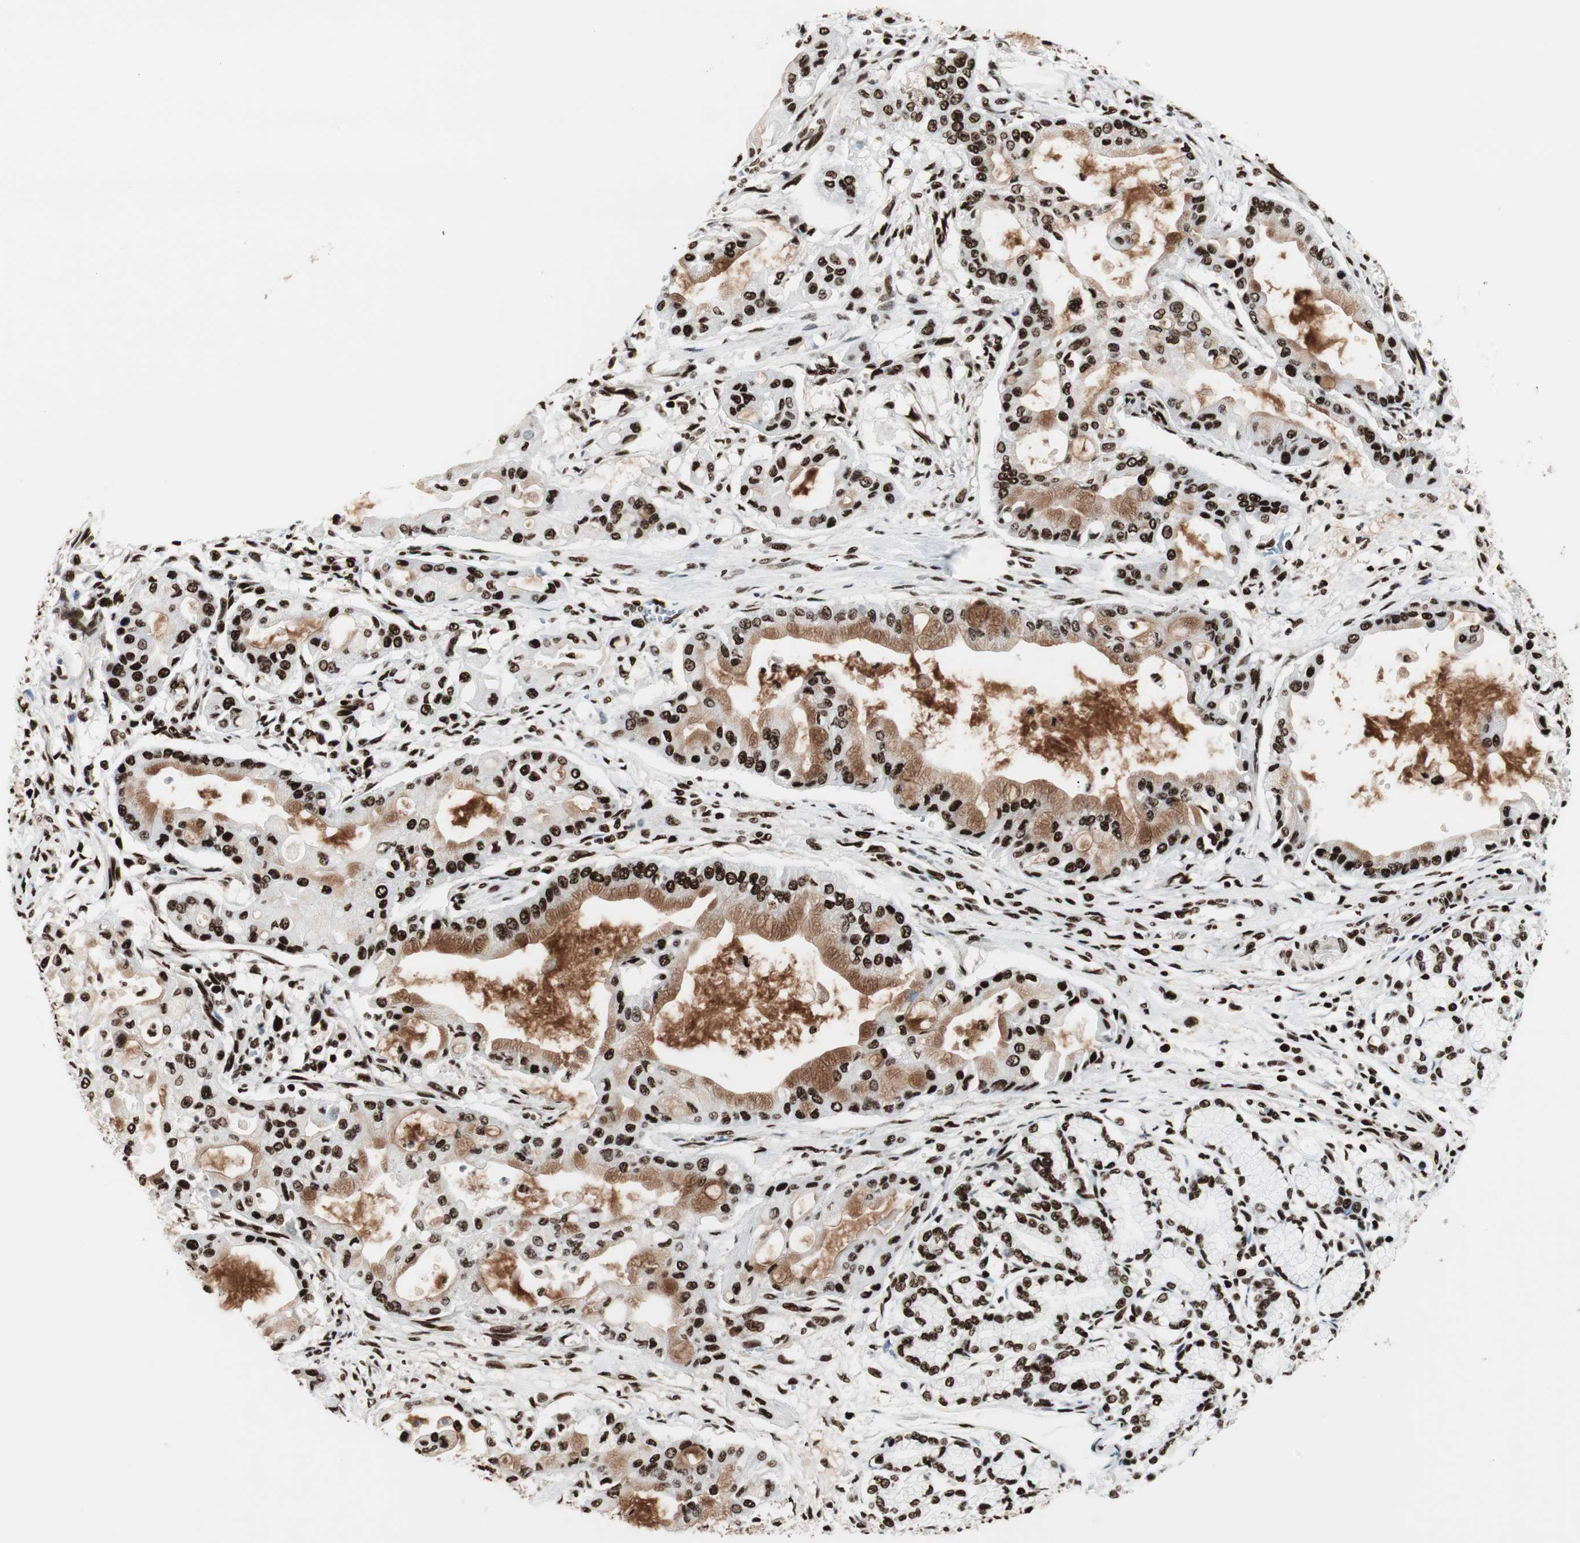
{"staining": {"intensity": "strong", "quantity": ">75%", "location": "cytoplasmic/membranous,nuclear"}, "tissue": "pancreatic cancer", "cell_type": "Tumor cells", "image_type": "cancer", "snomed": [{"axis": "morphology", "description": "Adenocarcinoma, NOS"}, {"axis": "morphology", "description": "Adenocarcinoma, metastatic, NOS"}, {"axis": "topography", "description": "Lymph node"}, {"axis": "topography", "description": "Pancreas"}, {"axis": "topography", "description": "Duodenum"}], "caption": "Human pancreatic metastatic adenocarcinoma stained with a protein marker reveals strong staining in tumor cells.", "gene": "MTA2", "patient": {"sex": "female", "age": 64}}